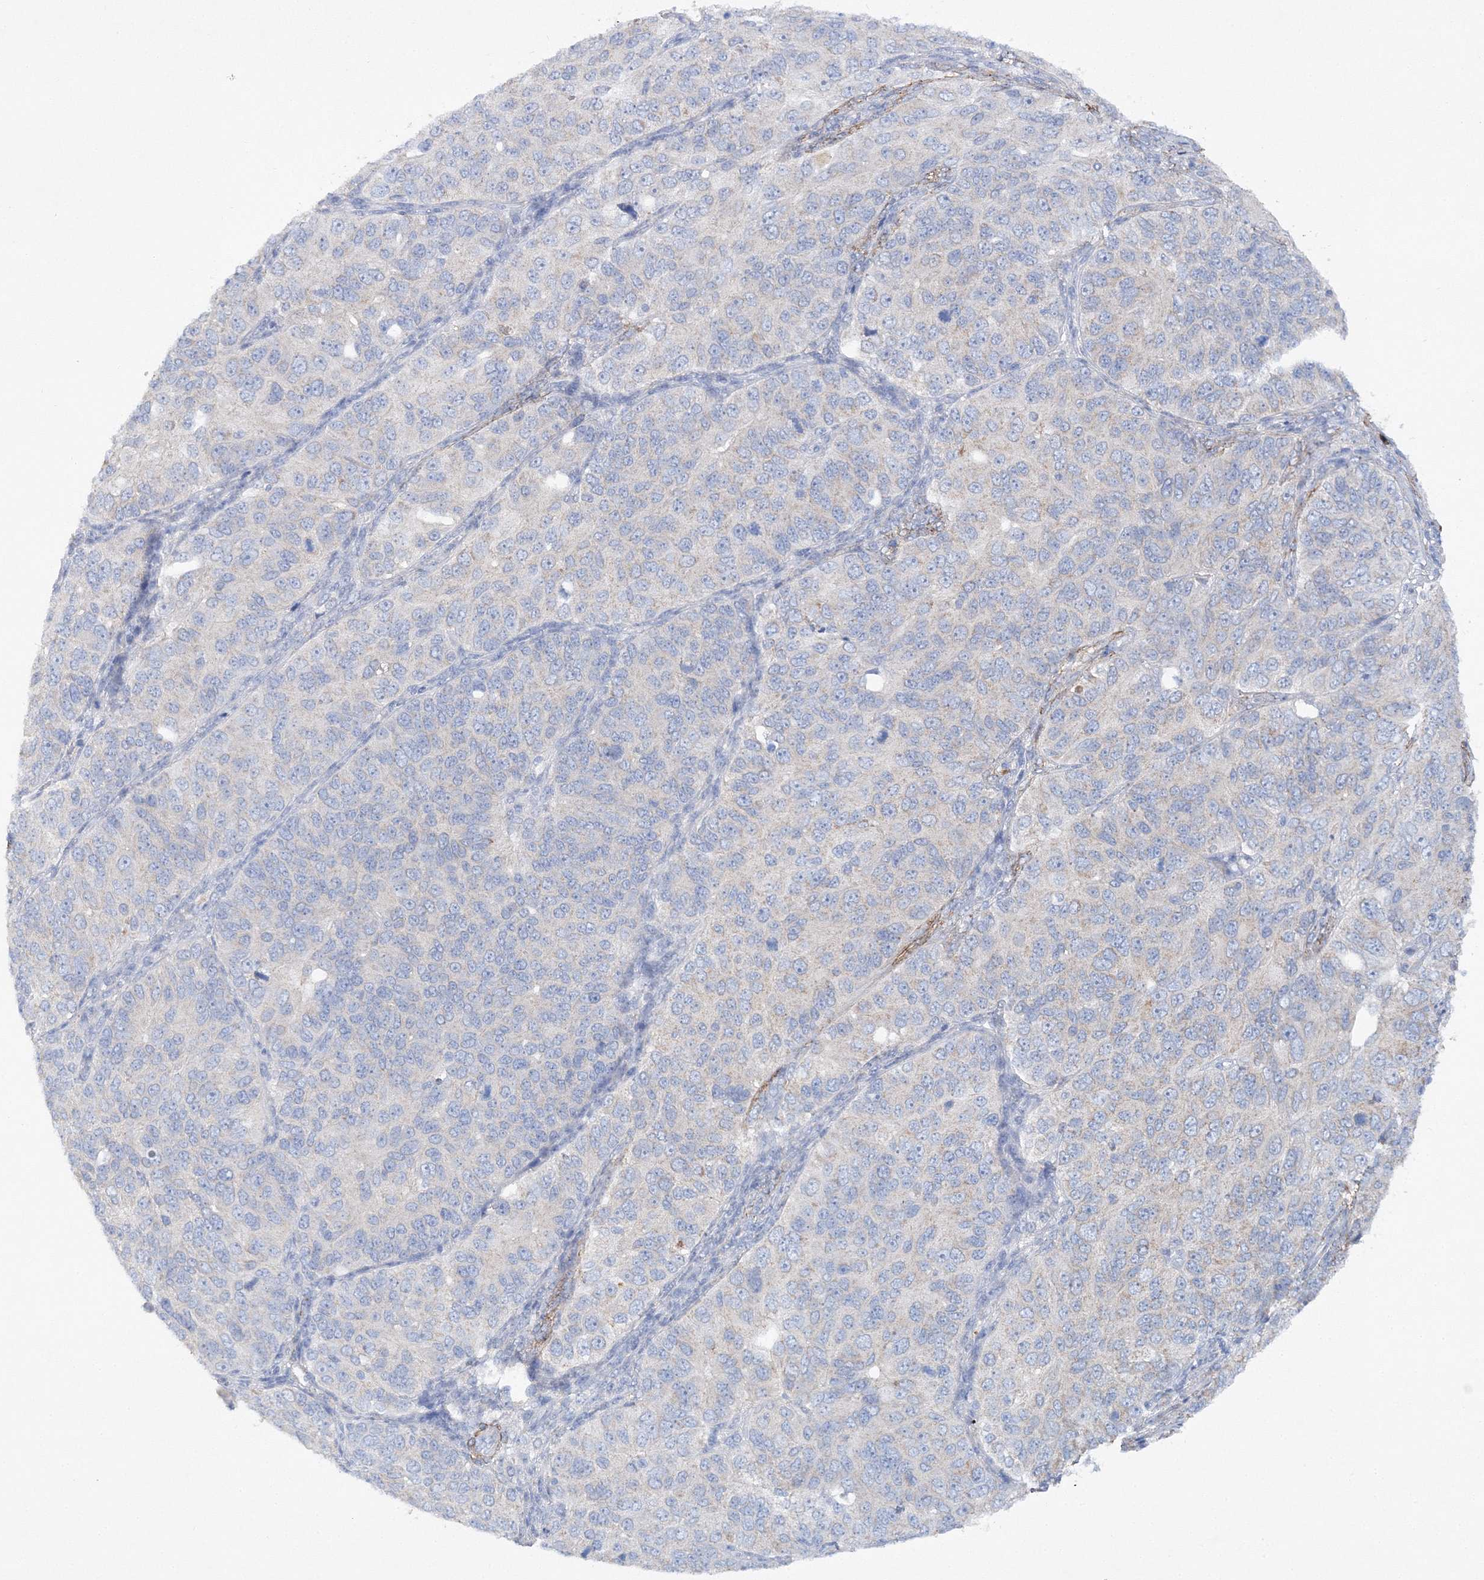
{"staining": {"intensity": "negative", "quantity": "none", "location": "none"}, "tissue": "ovarian cancer", "cell_type": "Tumor cells", "image_type": "cancer", "snomed": [{"axis": "morphology", "description": "Carcinoma, endometroid"}, {"axis": "topography", "description": "Ovary"}], "caption": "Protein analysis of ovarian cancer (endometroid carcinoma) reveals no significant expression in tumor cells.", "gene": "RTN2", "patient": {"sex": "female", "age": 51}}